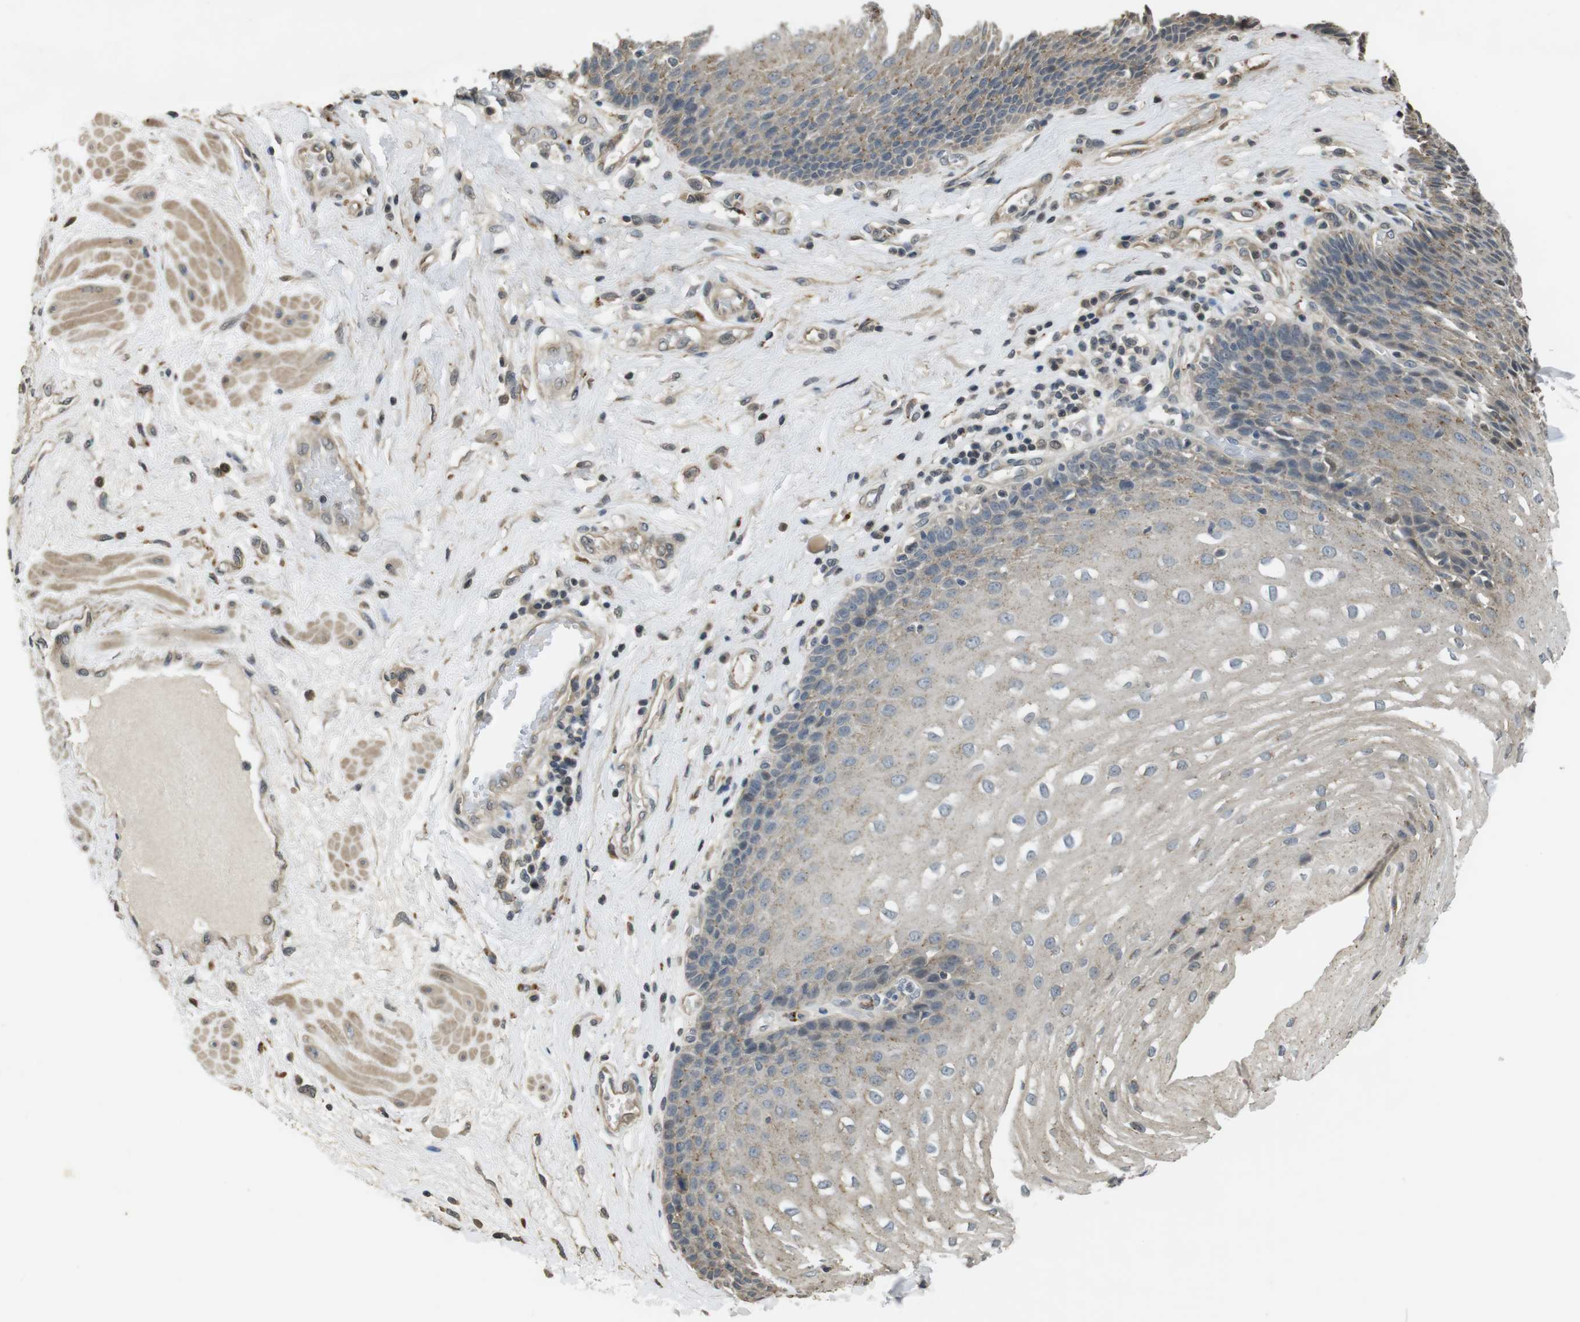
{"staining": {"intensity": "weak", "quantity": "25%-75%", "location": "cytoplasmic/membranous"}, "tissue": "esophagus", "cell_type": "Squamous epithelial cells", "image_type": "normal", "snomed": [{"axis": "morphology", "description": "Normal tissue, NOS"}, {"axis": "topography", "description": "Esophagus"}], "caption": "Immunohistochemistry (IHC) image of normal esophagus: esophagus stained using immunohistochemistry exhibits low levels of weak protein expression localized specifically in the cytoplasmic/membranous of squamous epithelial cells, appearing as a cytoplasmic/membranous brown color.", "gene": "FZD10", "patient": {"sex": "male", "age": 48}}